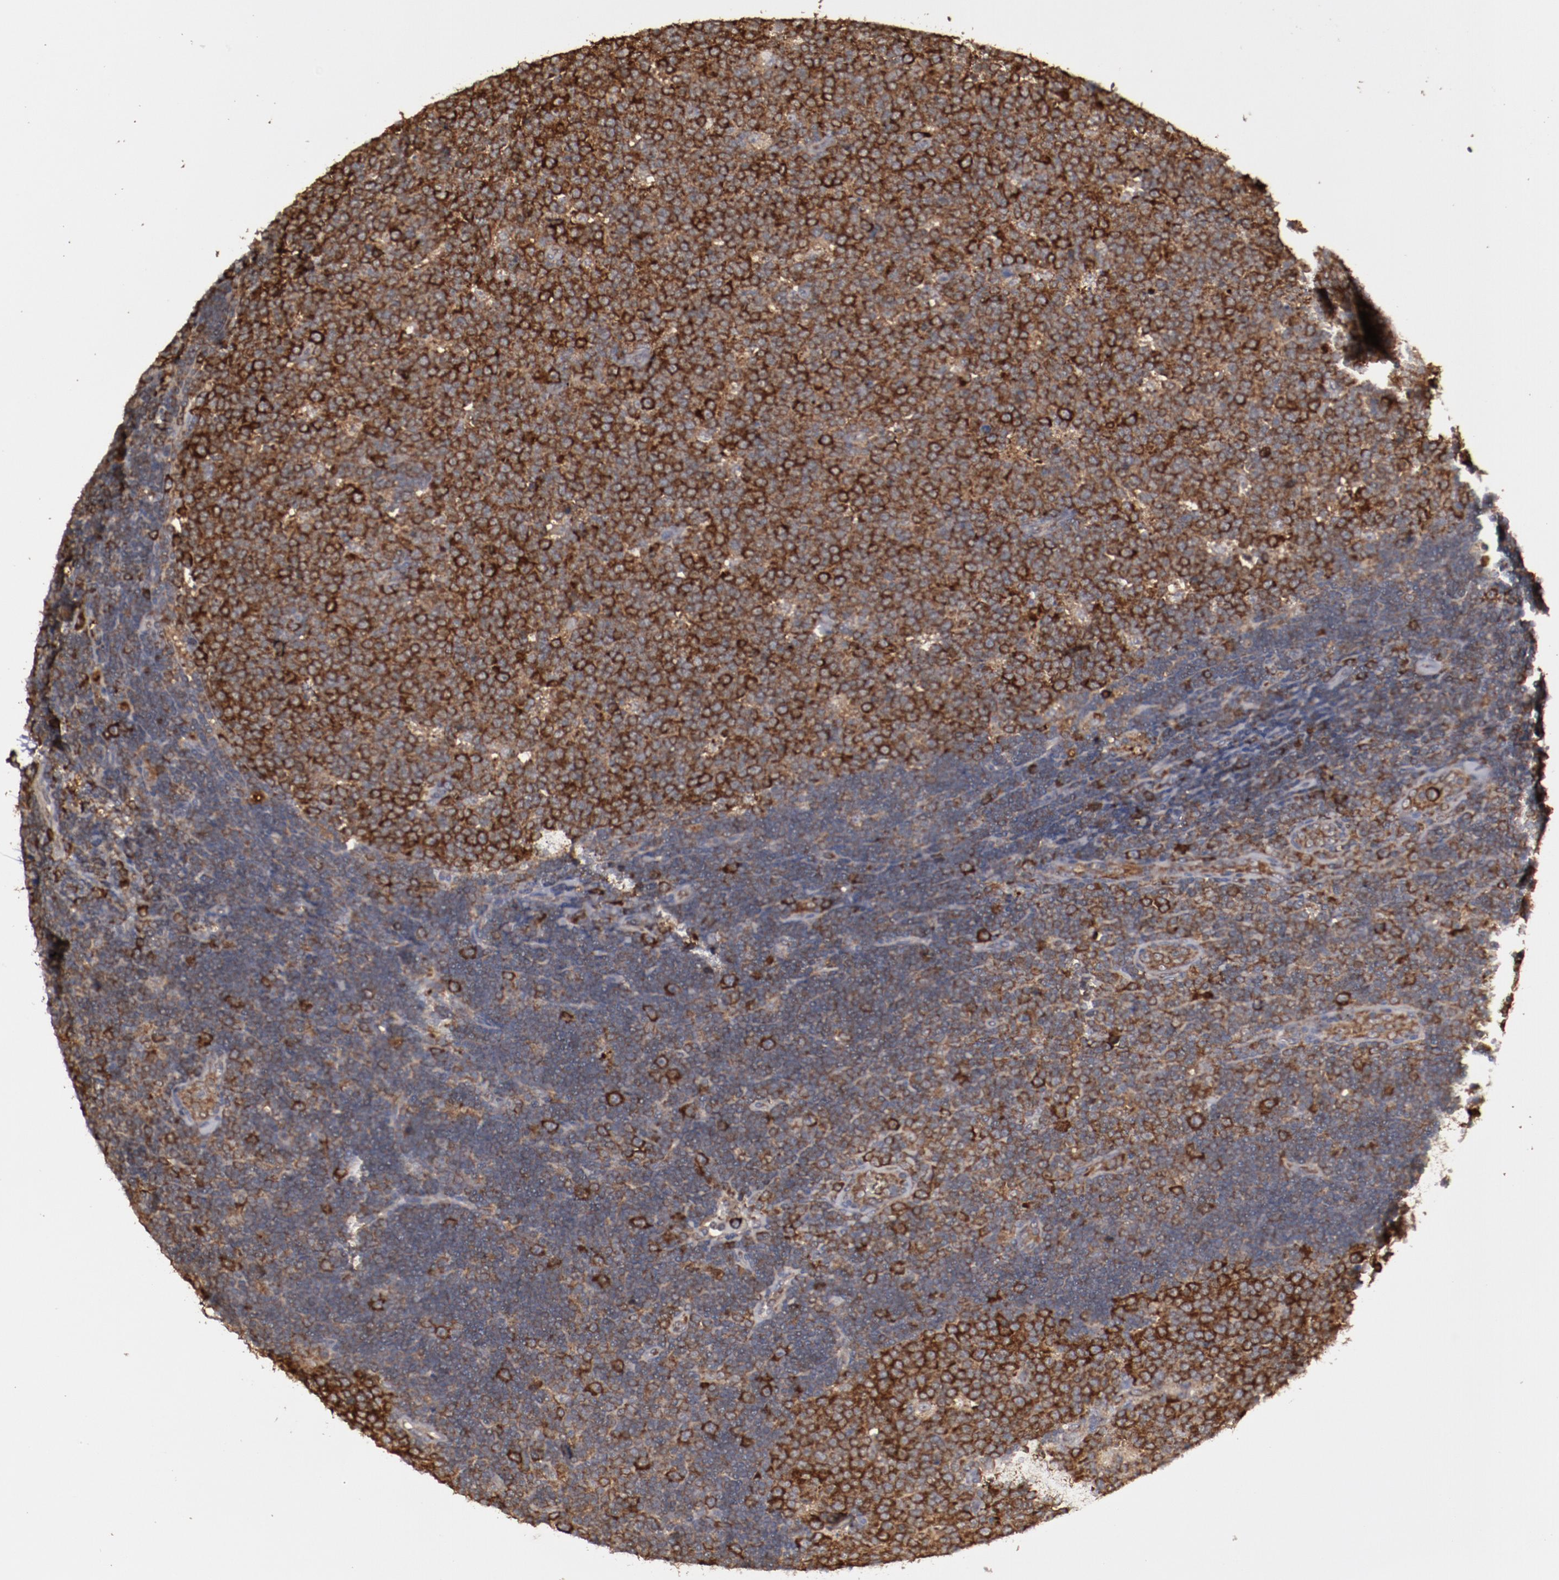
{"staining": {"intensity": "strong", "quantity": ">75%", "location": "cytoplasmic/membranous"}, "tissue": "lymph node", "cell_type": "Germinal center cells", "image_type": "normal", "snomed": [{"axis": "morphology", "description": "Normal tissue, NOS"}, {"axis": "topography", "description": "Lymph node"}, {"axis": "topography", "description": "Salivary gland"}], "caption": "Brown immunohistochemical staining in benign human lymph node exhibits strong cytoplasmic/membranous staining in about >75% of germinal center cells.", "gene": "RPS4X", "patient": {"sex": "male", "age": 8}}